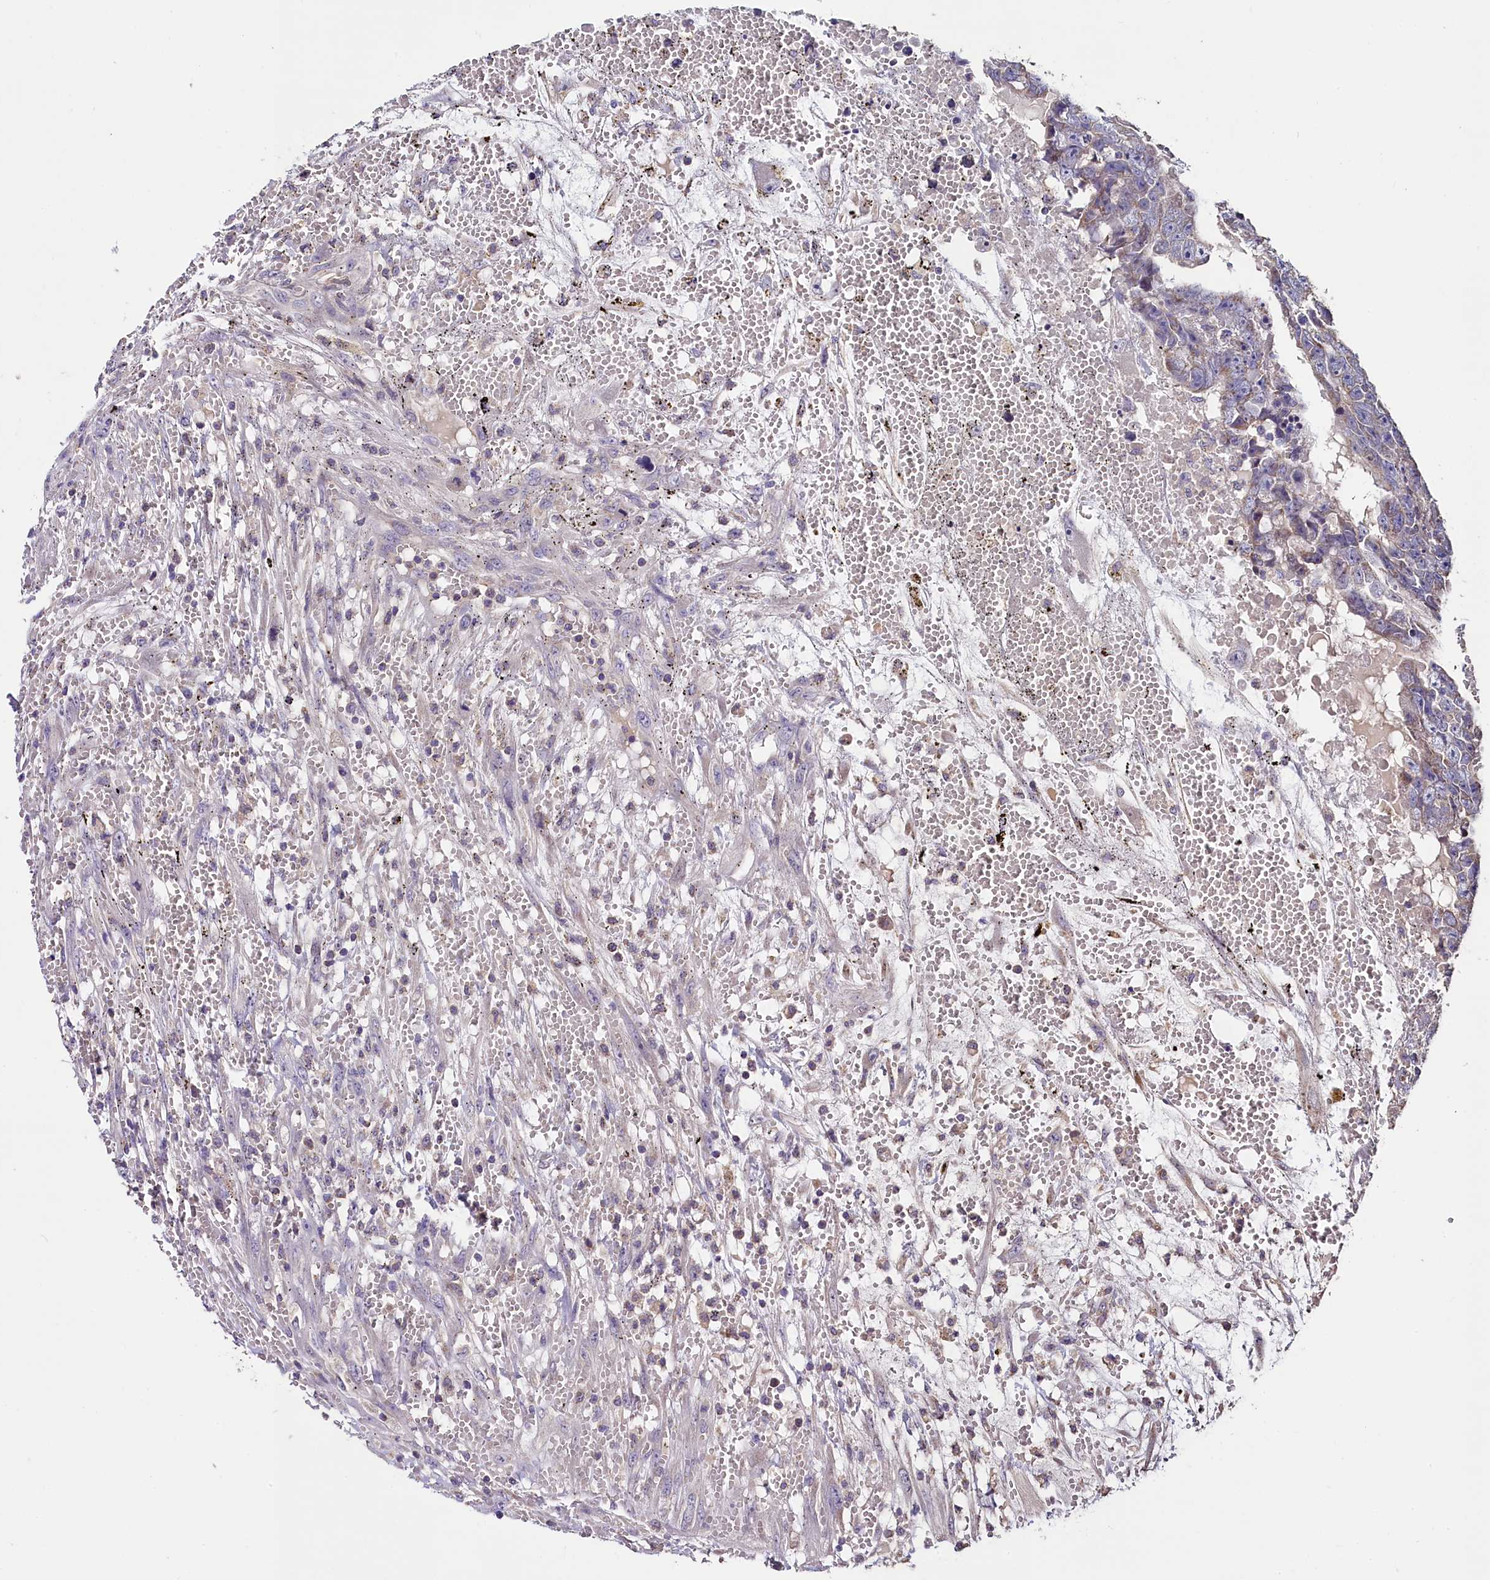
{"staining": {"intensity": "negative", "quantity": "none", "location": "none"}, "tissue": "testis cancer", "cell_type": "Tumor cells", "image_type": "cancer", "snomed": [{"axis": "morphology", "description": "Carcinoma, Embryonal, NOS"}, {"axis": "topography", "description": "Testis"}], "caption": "DAB (3,3'-diaminobenzidine) immunohistochemical staining of human testis cancer (embryonal carcinoma) exhibits no significant expression in tumor cells.", "gene": "COQ9", "patient": {"sex": "male", "age": 25}}